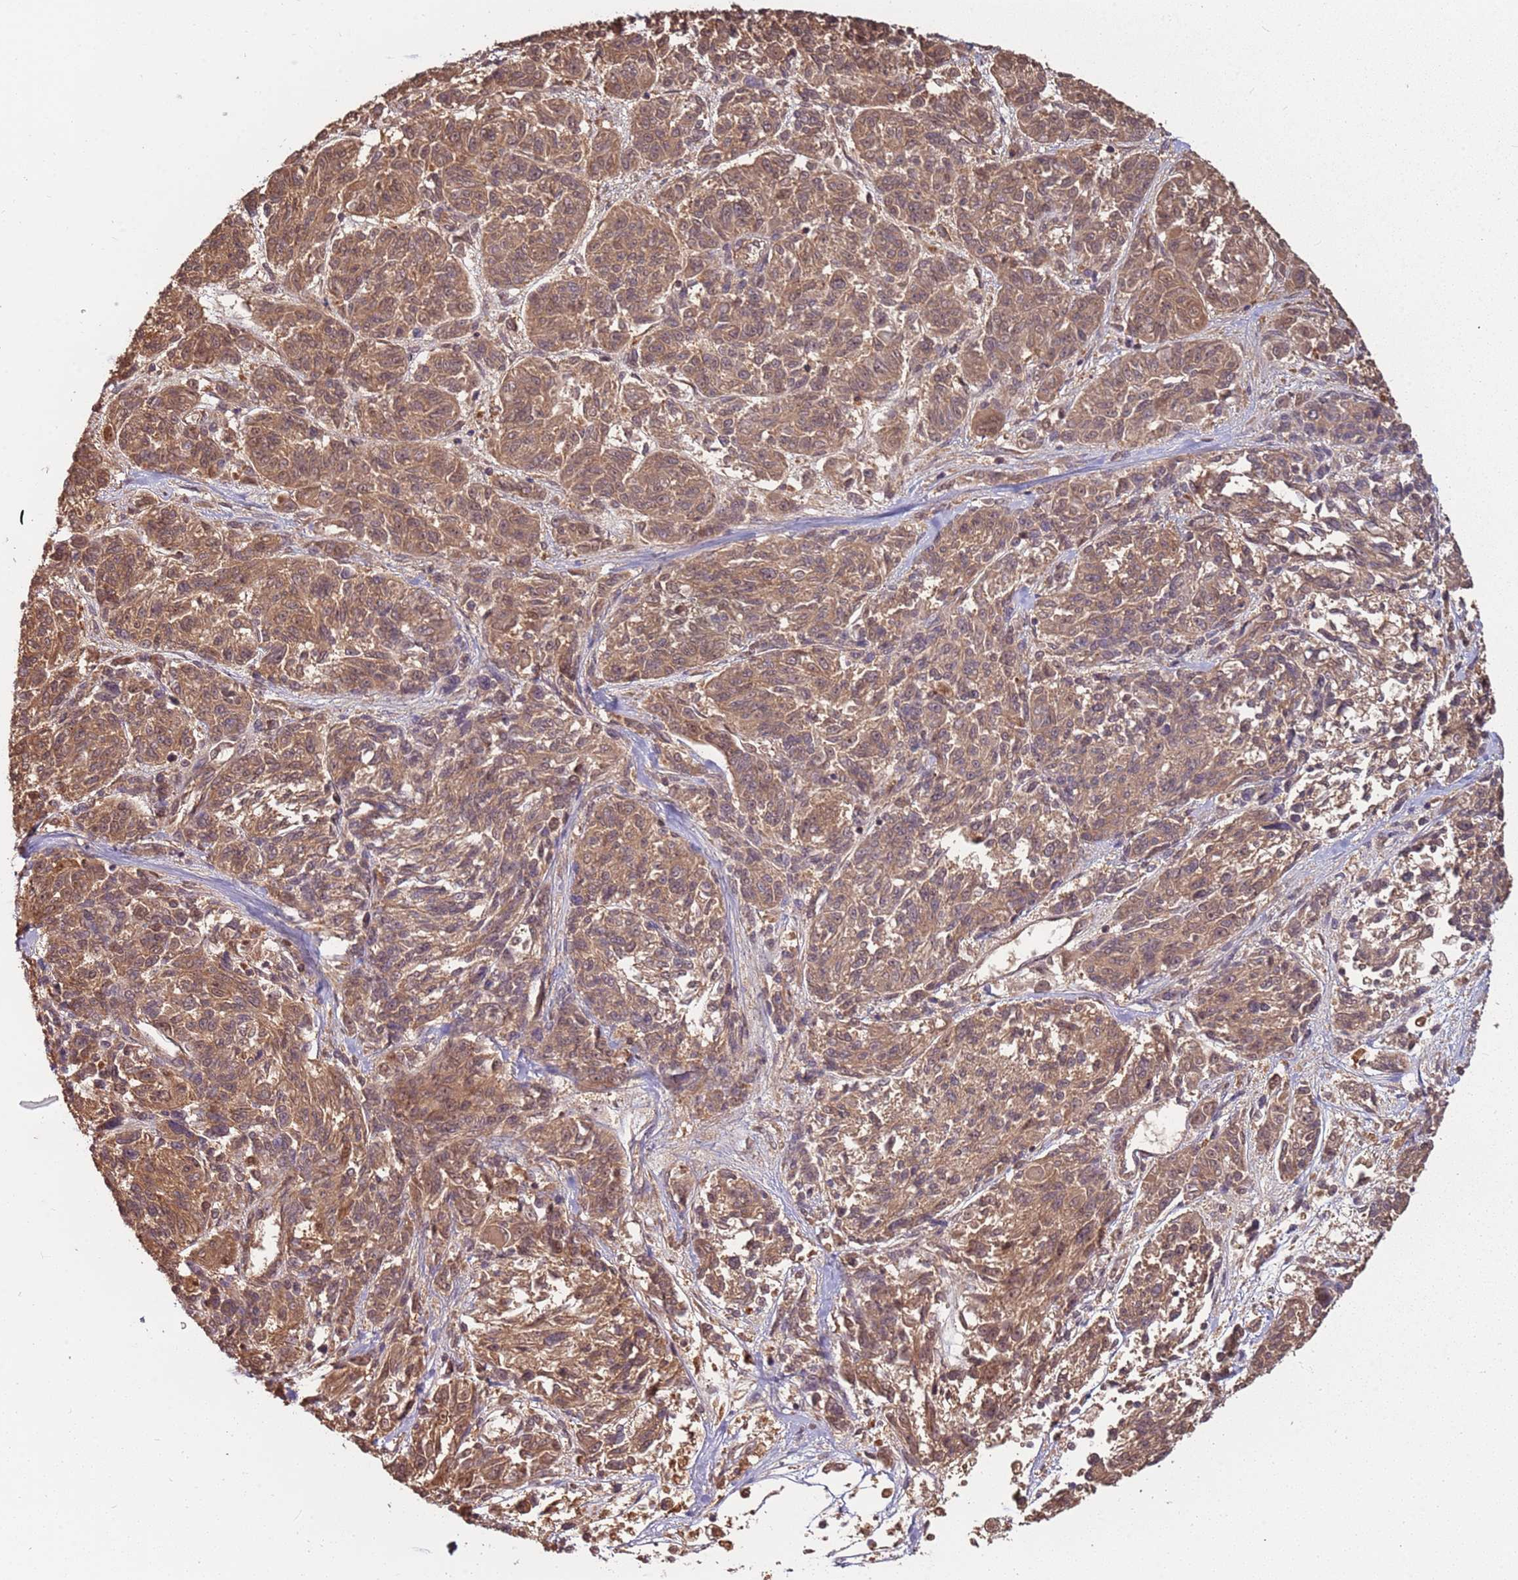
{"staining": {"intensity": "moderate", "quantity": ">75%", "location": "cytoplasmic/membranous"}, "tissue": "melanoma", "cell_type": "Tumor cells", "image_type": "cancer", "snomed": [{"axis": "morphology", "description": "Malignant melanoma, NOS"}, {"axis": "topography", "description": "Skin"}], "caption": "Immunohistochemistry (IHC) (DAB (3,3'-diaminobenzidine)) staining of human malignant melanoma shows moderate cytoplasmic/membranous protein staining in approximately >75% of tumor cells. The protein of interest is stained brown, and the nuclei are stained in blue (DAB IHC with brightfield microscopy, high magnification).", "gene": "GSTO2", "patient": {"sex": "male", "age": 53}}